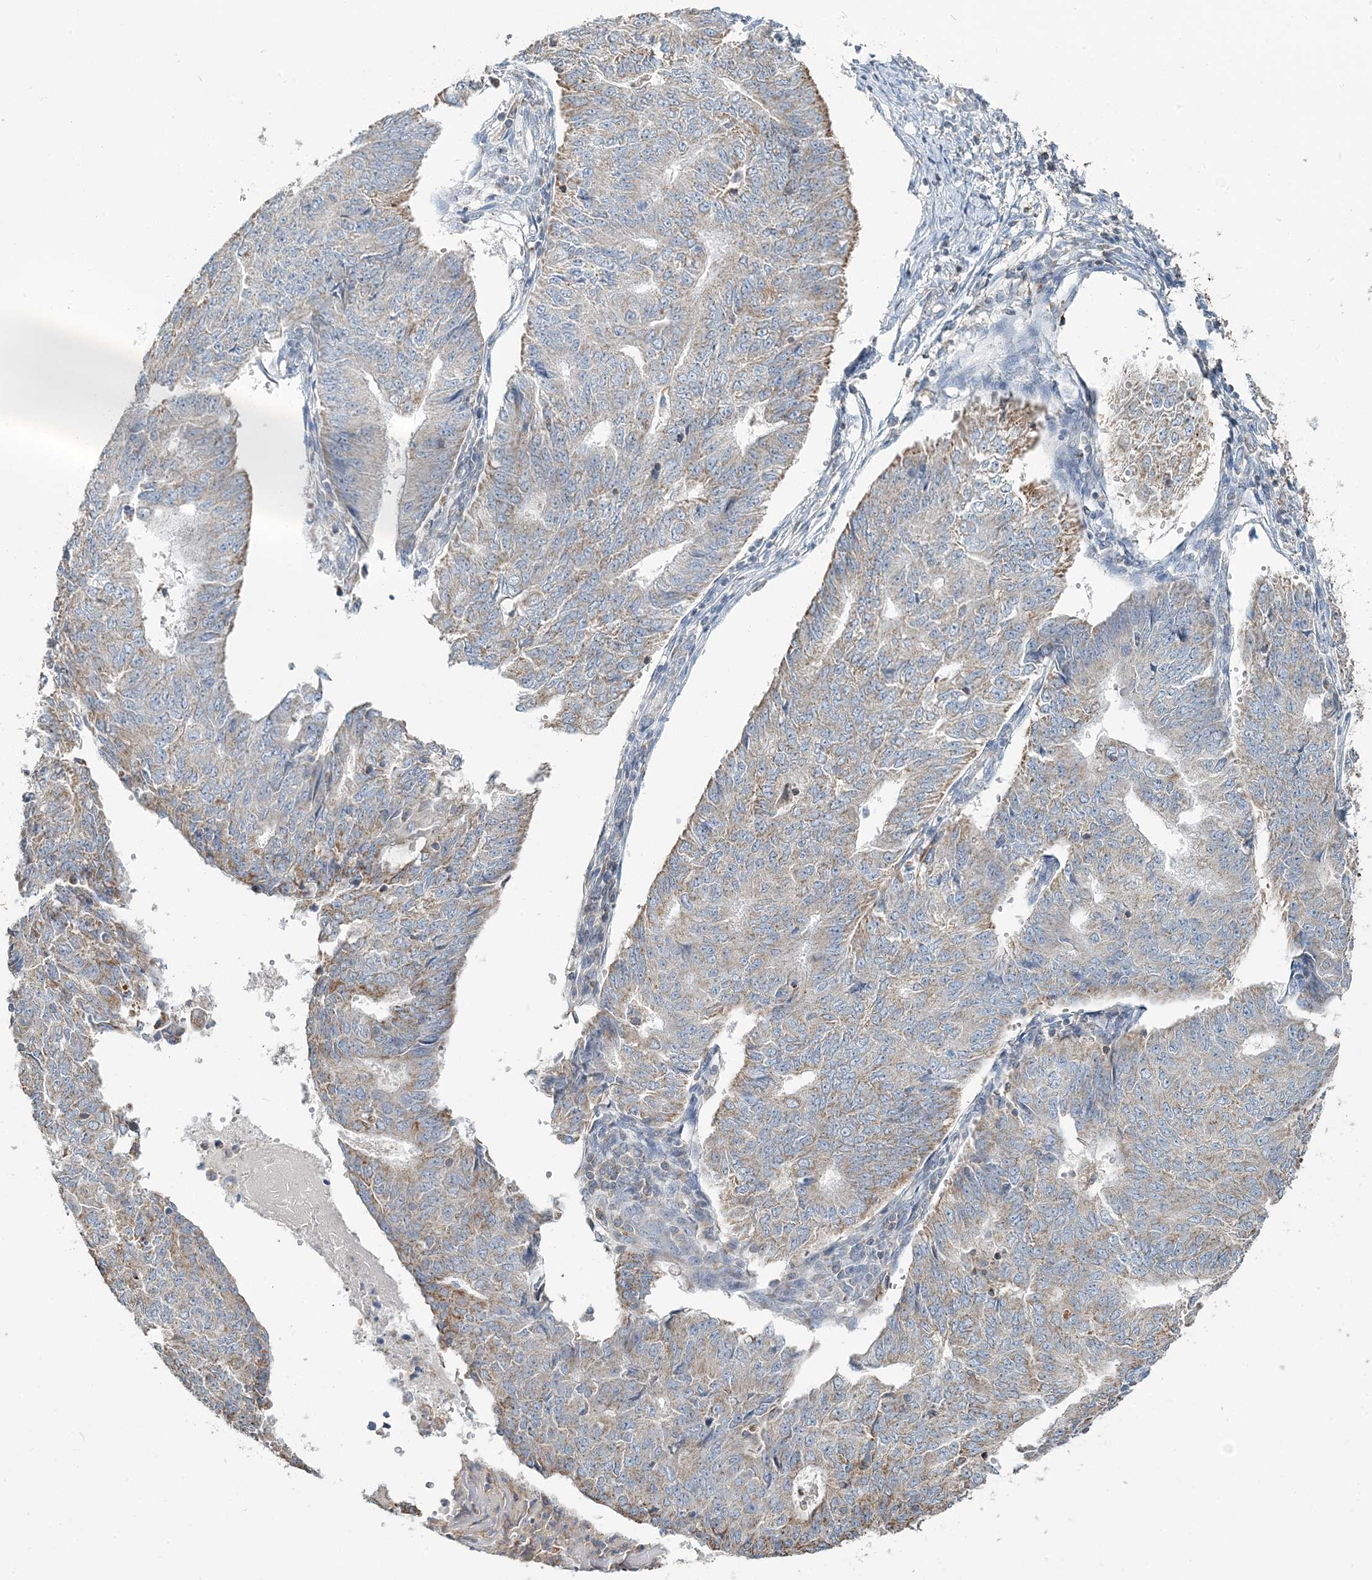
{"staining": {"intensity": "weak", "quantity": "25%-75%", "location": "cytoplasmic/membranous"}, "tissue": "endometrial cancer", "cell_type": "Tumor cells", "image_type": "cancer", "snomed": [{"axis": "morphology", "description": "Adenocarcinoma, NOS"}, {"axis": "topography", "description": "Endometrium"}], "caption": "A histopathology image of human adenocarcinoma (endometrial) stained for a protein demonstrates weak cytoplasmic/membranous brown staining in tumor cells.", "gene": "TMLHE", "patient": {"sex": "female", "age": 32}}